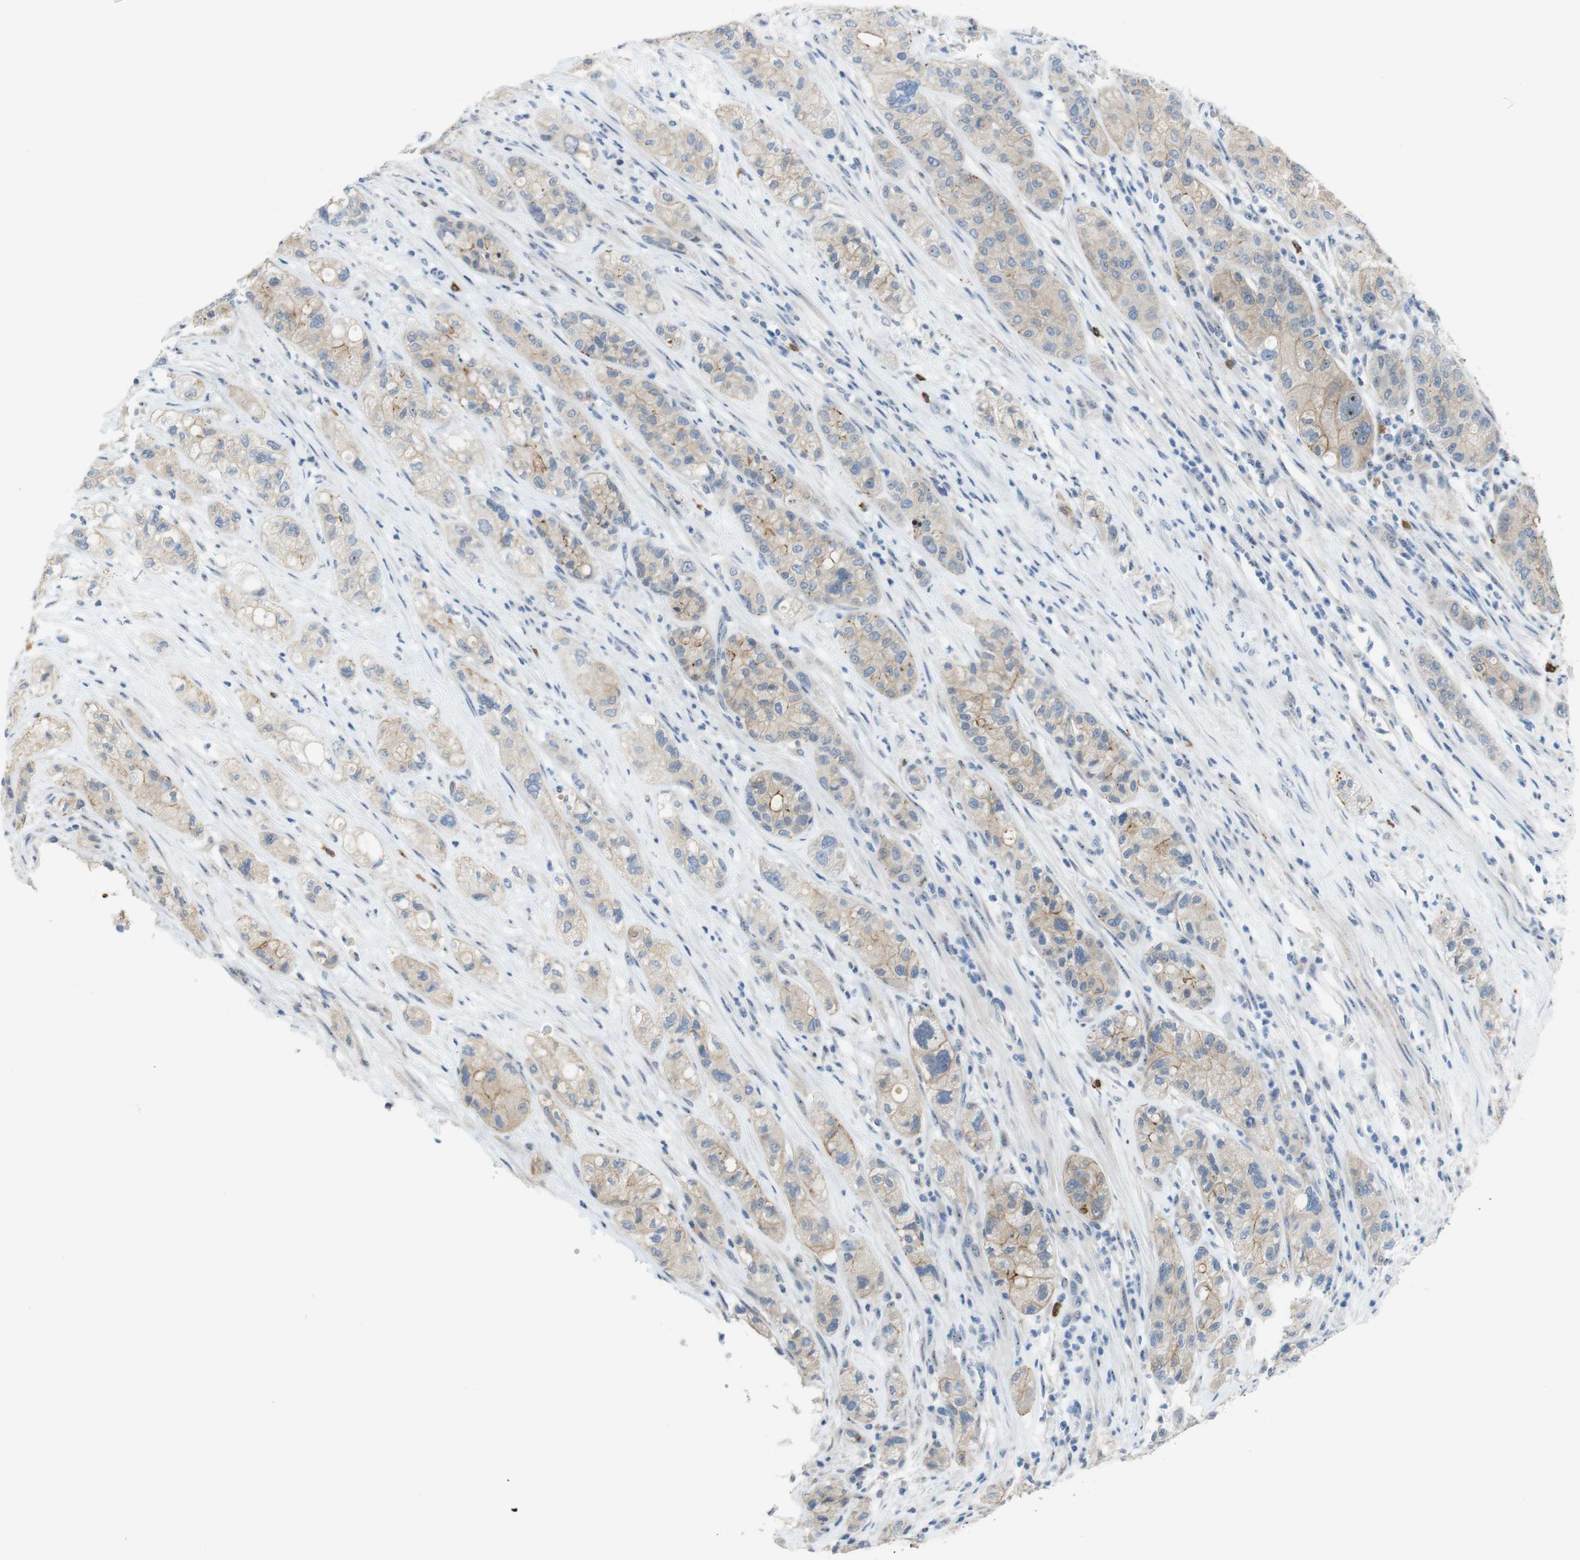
{"staining": {"intensity": "weak", "quantity": ">75%", "location": "cytoplasmic/membranous"}, "tissue": "pancreatic cancer", "cell_type": "Tumor cells", "image_type": "cancer", "snomed": [{"axis": "morphology", "description": "Adenocarcinoma, NOS"}, {"axis": "topography", "description": "Pancreas"}], "caption": "Immunohistochemistry (IHC) photomicrograph of human pancreatic adenocarcinoma stained for a protein (brown), which exhibits low levels of weak cytoplasmic/membranous expression in approximately >75% of tumor cells.", "gene": "TJP3", "patient": {"sex": "female", "age": 78}}